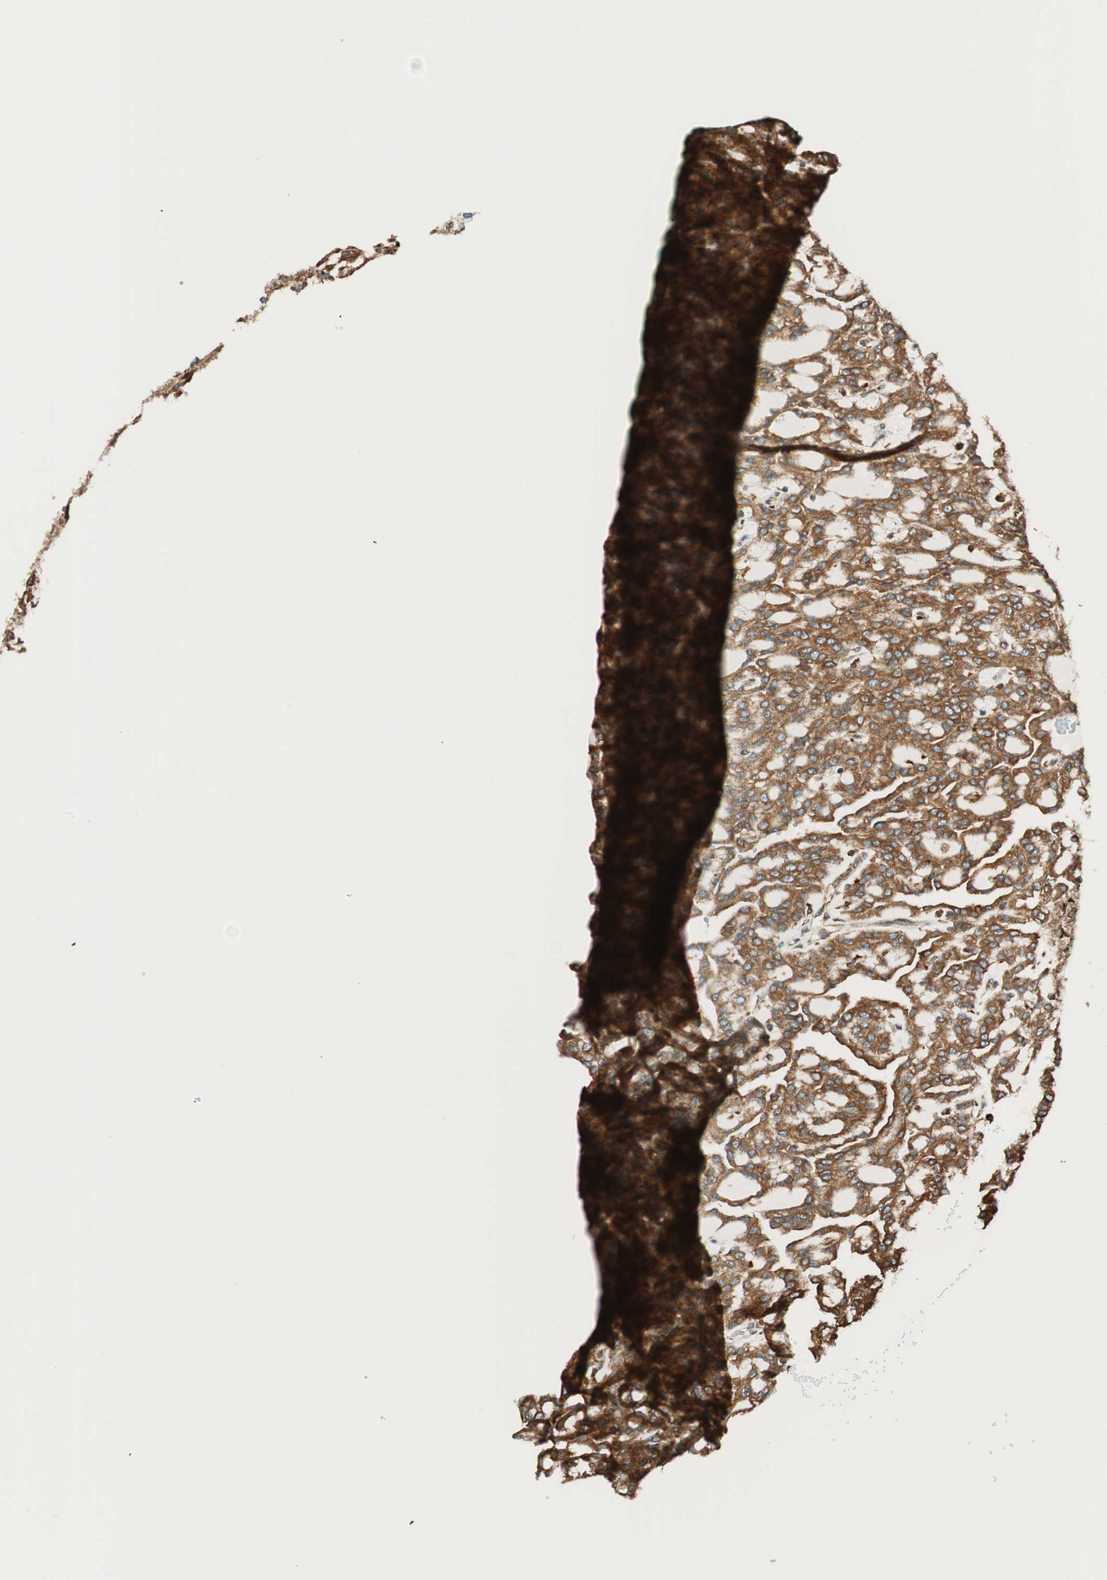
{"staining": {"intensity": "strong", "quantity": ">75%", "location": "cytoplasmic/membranous"}, "tissue": "renal cancer", "cell_type": "Tumor cells", "image_type": "cancer", "snomed": [{"axis": "morphology", "description": "Adenocarcinoma, NOS"}, {"axis": "topography", "description": "Kidney"}], "caption": "Renal cancer (adenocarcinoma) stained with DAB immunohistochemistry (IHC) demonstrates high levels of strong cytoplasmic/membranous expression in about >75% of tumor cells.", "gene": "PRKCSH", "patient": {"sex": "male", "age": 63}}